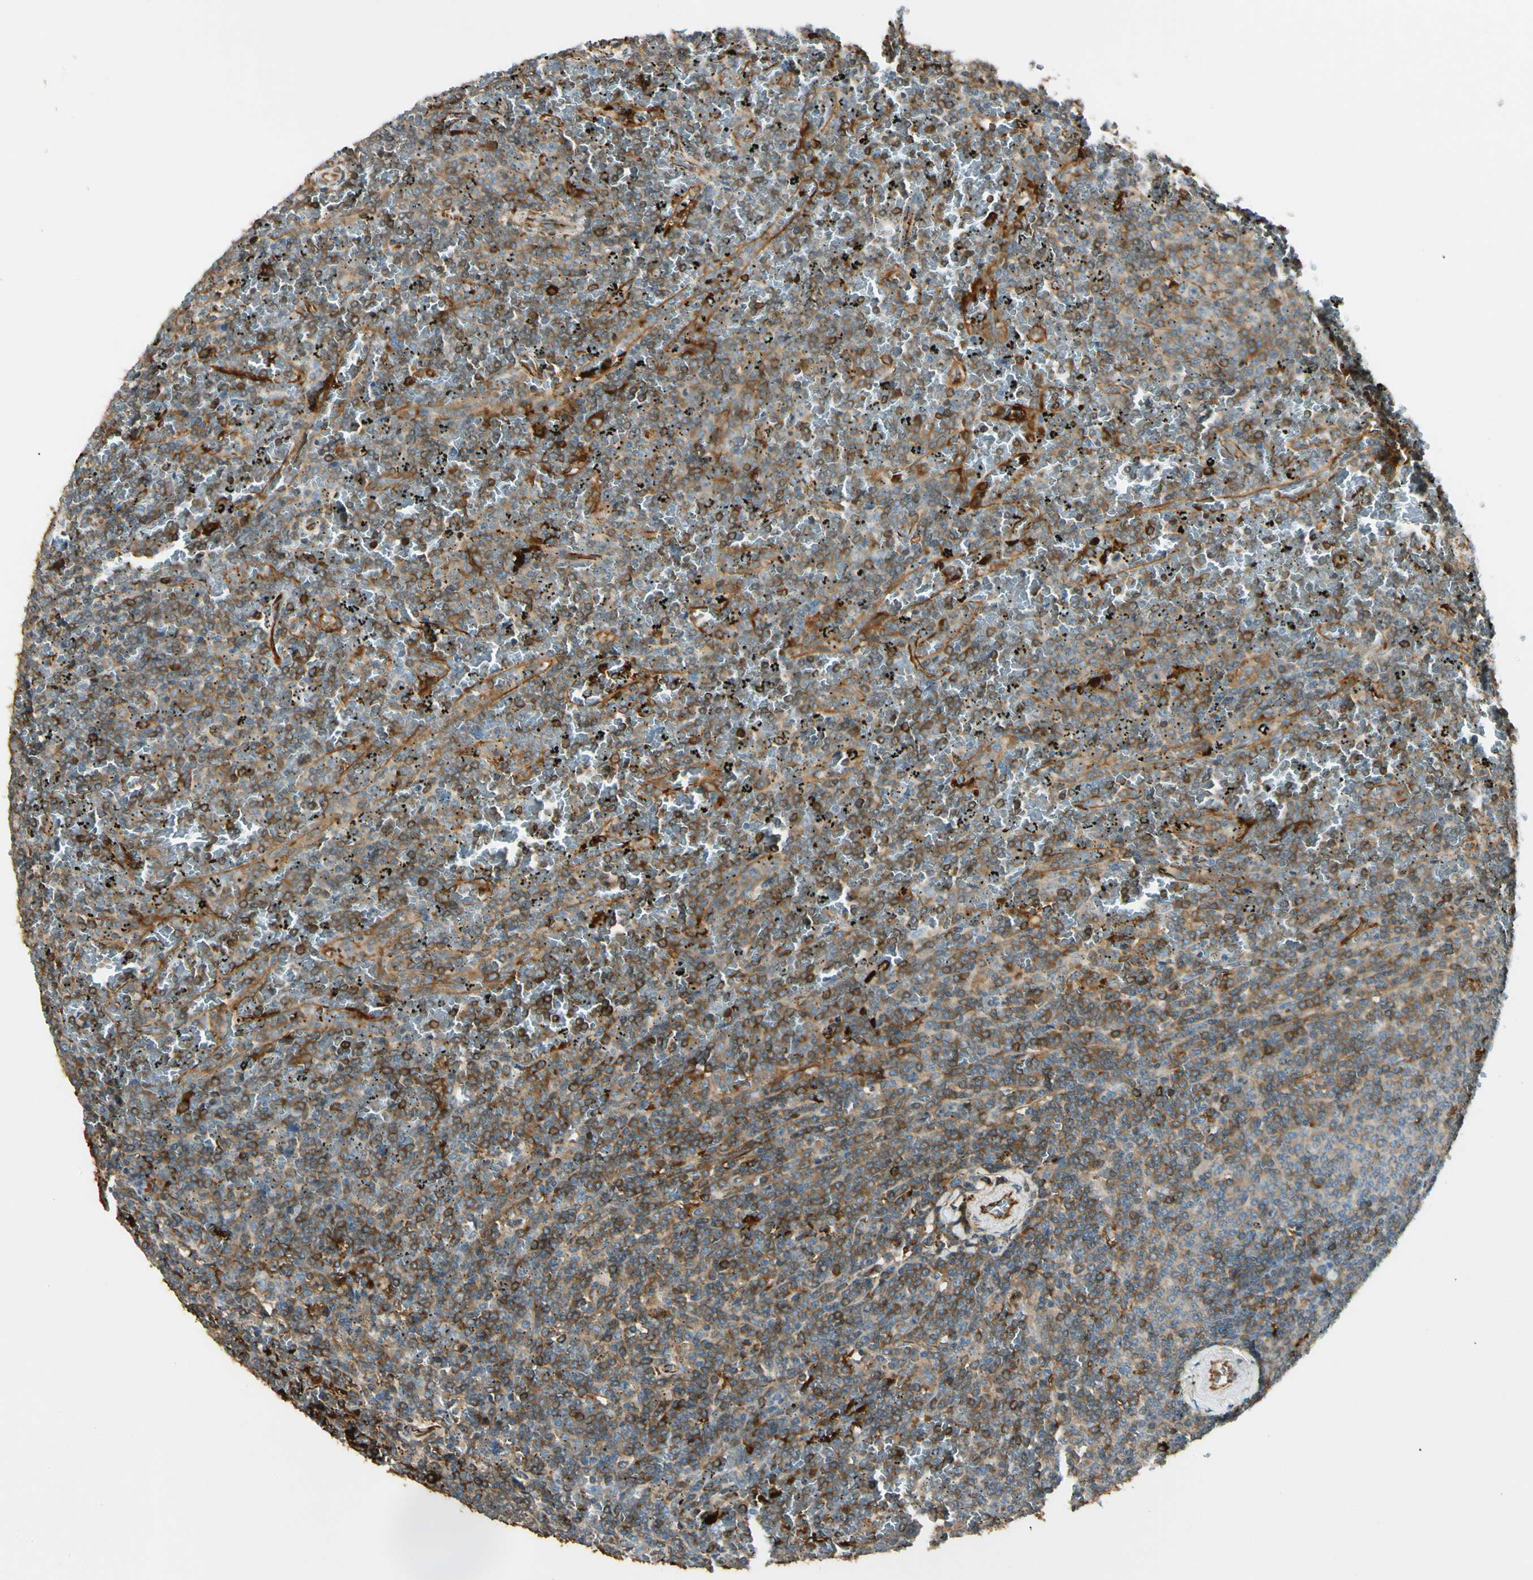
{"staining": {"intensity": "moderate", "quantity": "25%-75%", "location": "cytoplasmic/membranous"}, "tissue": "lymphoma", "cell_type": "Tumor cells", "image_type": "cancer", "snomed": [{"axis": "morphology", "description": "Malignant lymphoma, non-Hodgkin's type, Low grade"}, {"axis": "topography", "description": "Spleen"}], "caption": "The image displays staining of low-grade malignant lymphoma, non-Hodgkin's type, revealing moderate cytoplasmic/membranous protein expression (brown color) within tumor cells.", "gene": "FTH1", "patient": {"sex": "female", "age": 77}}